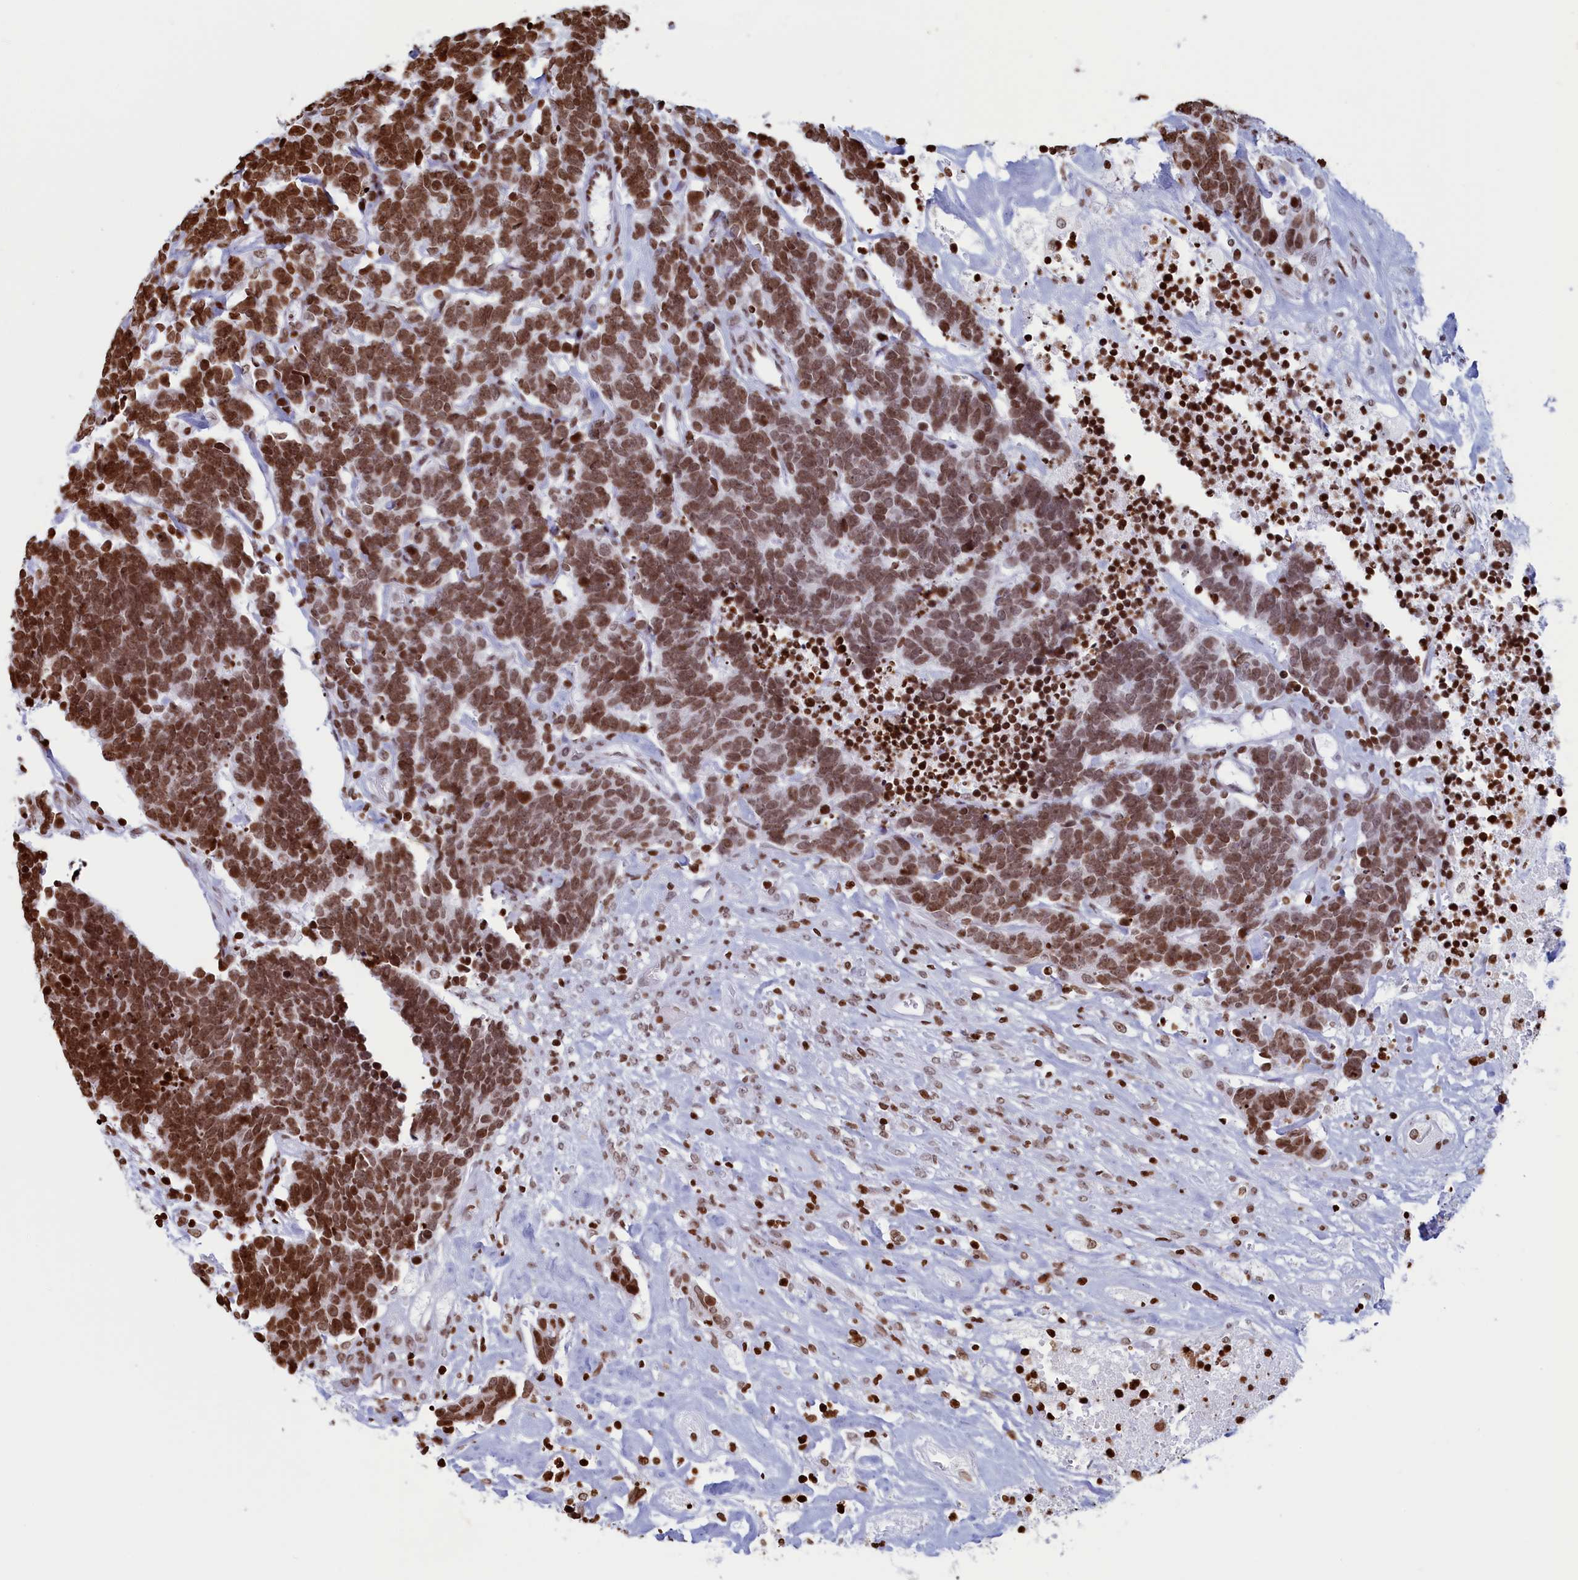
{"staining": {"intensity": "strong", "quantity": ">75%", "location": "nuclear"}, "tissue": "carcinoid", "cell_type": "Tumor cells", "image_type": "cancer", "snomed": [{"axis": "morphology", "description": "Carcinoma, NOS"}, {"axis": "morphology", "description": "Carcinoid, malignant, NOS"}, {"axis": "topography", "description": "Urinary bladder"}], "caption": "Immunohistochemistry (IHC) micrograph of carcinoma stained for a protein (brown), which demonstrates high levels of strong nuclear positivity in approximately >75% of tumor cells.", "gene": "APOBEC3A", "patient": {"sex": "male", "age": 57}}